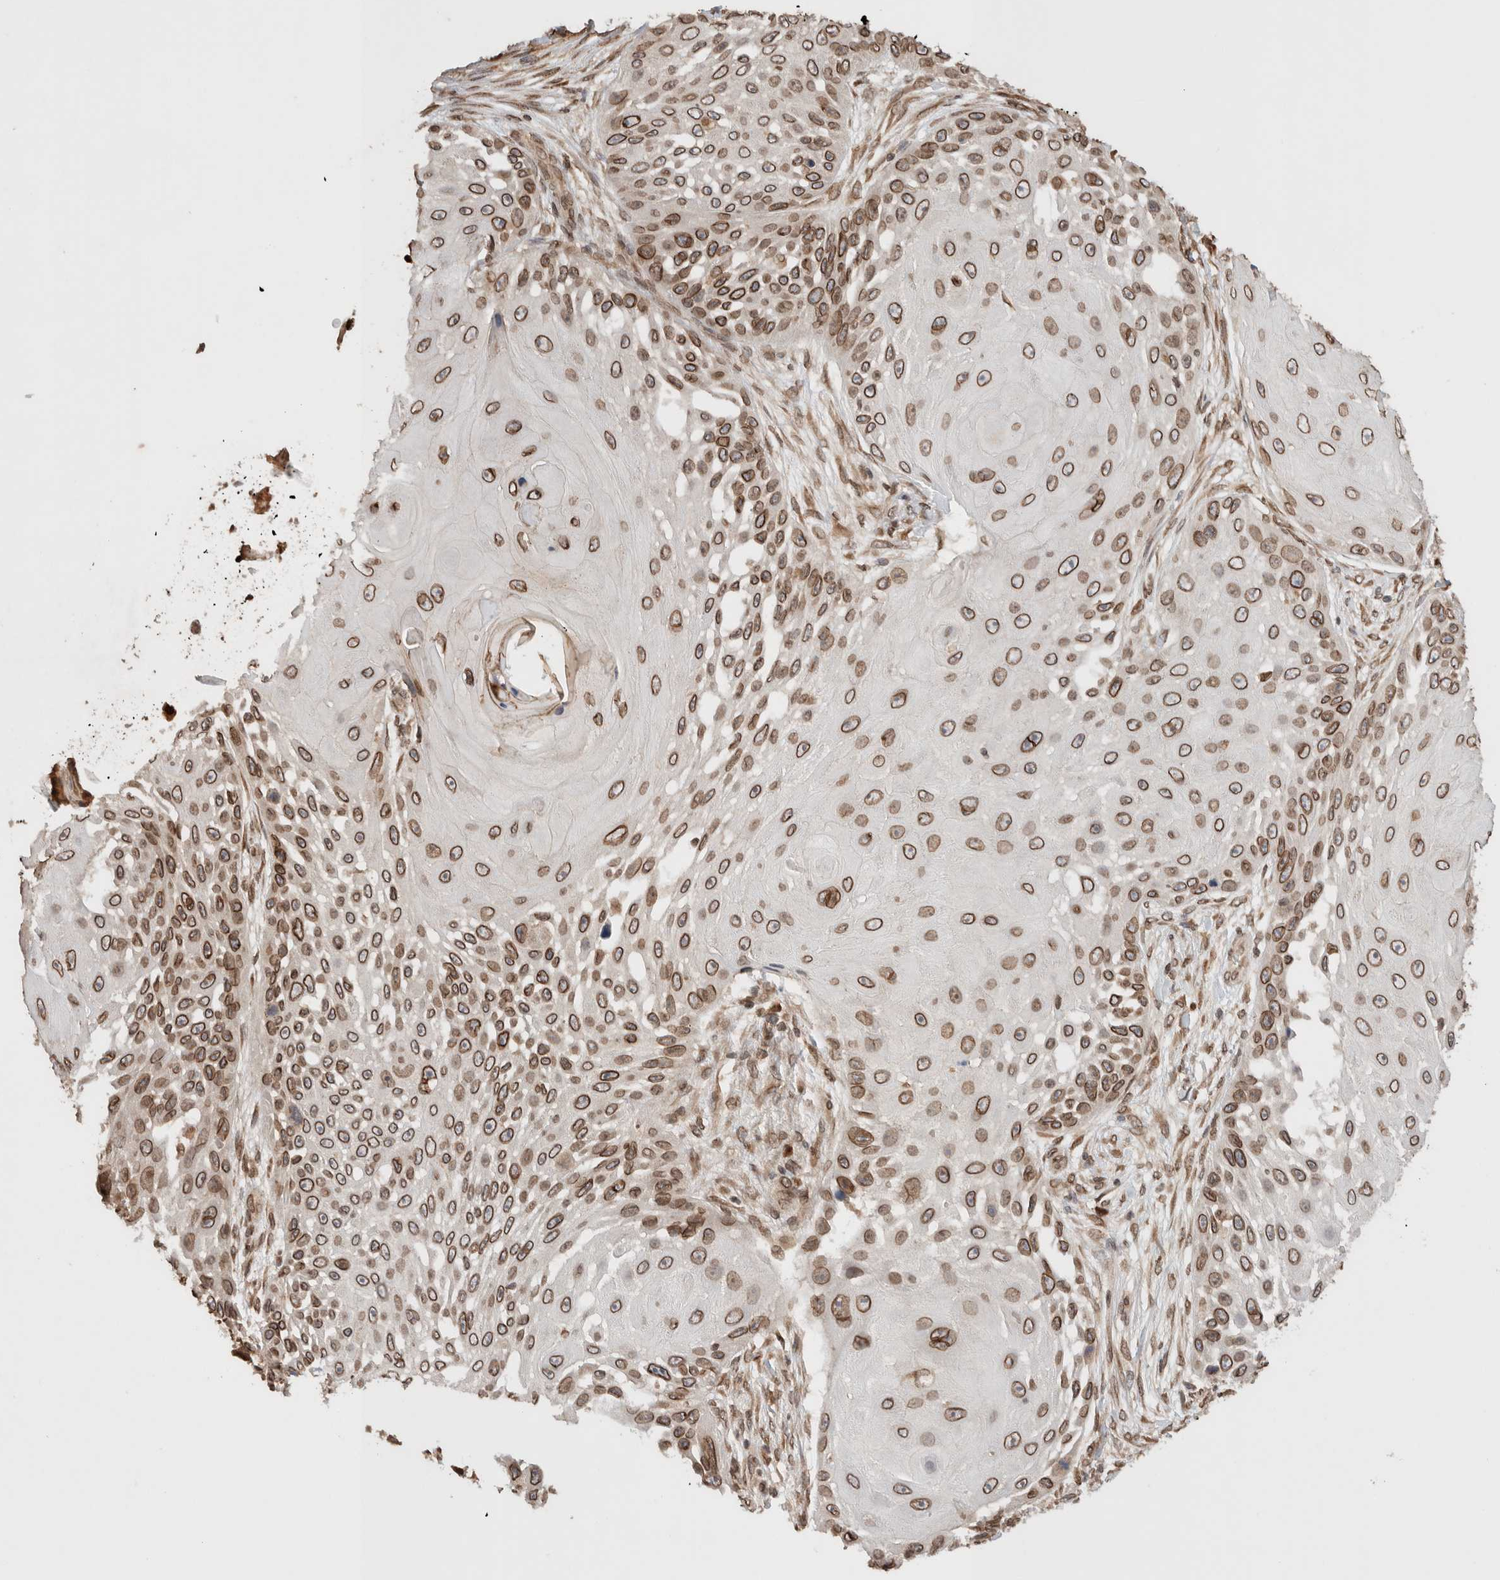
{"staining": {"intensity": "strong", "quantity": ">75%", "location": "cytoplasmic/membranous,nuclear"}, "tissue": "skin cancer", "cell_type": "Tumor cells", "image_type": "cancer", "snomed": [{"axis": "morphology", "description": "Squamous cell carcinoma, NOS"}, {"axis": "topography", "description": "Skin"}], "caption": "Skin cancer (squamous cell carcinoma) was stained to show a protein in brown. There is high levels of strong cytoplasmic/membranous and nuclear staining in about >75% of tumor cells.", "gene": "TPR", "patient": {"sex": "female", "age": 44}}